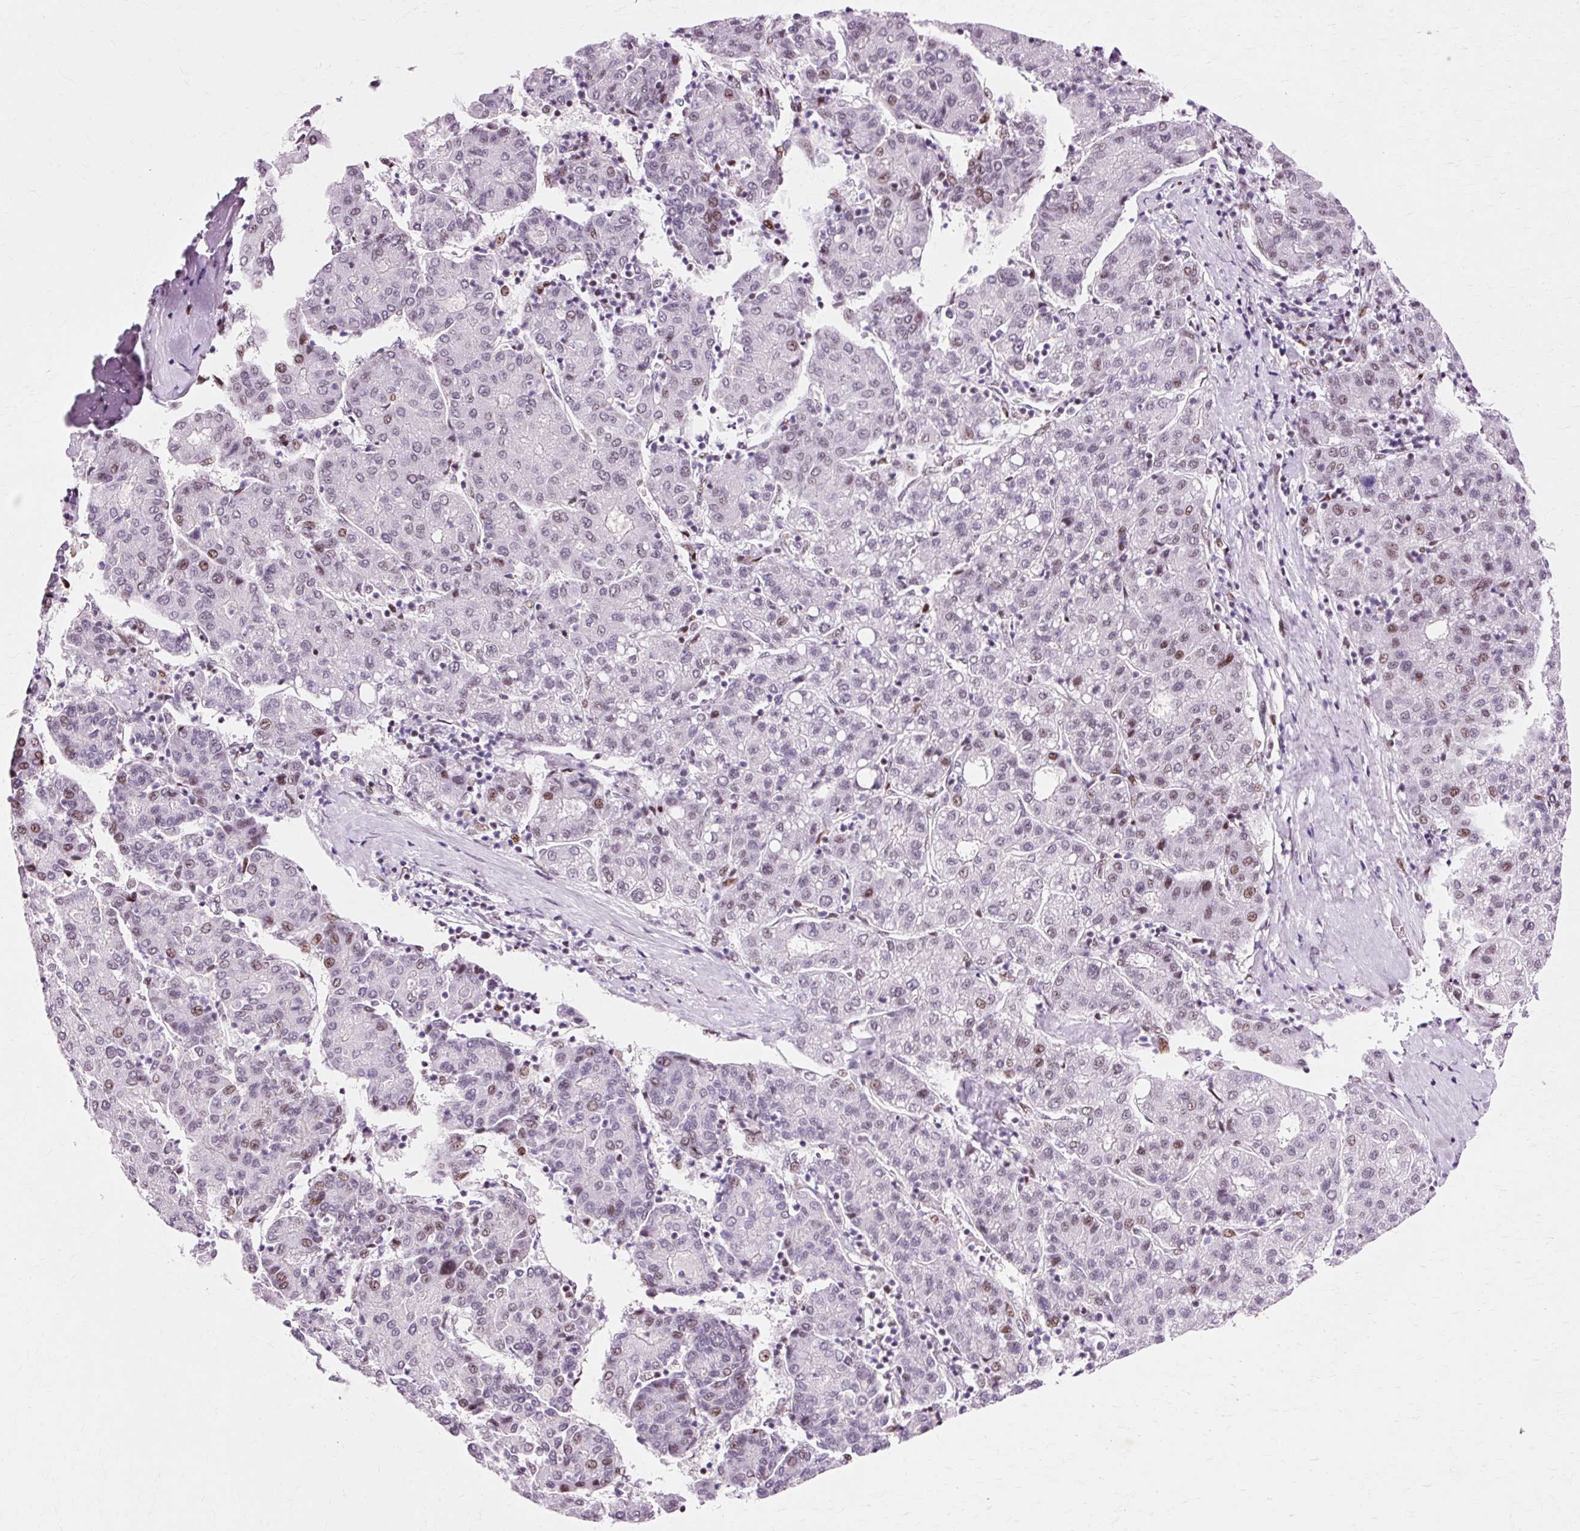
{"staining": {"intensity": "weak", "quantity": "25%-75%", "location": "nuclear"}, "tissue": "liver cancer", "cell_type": "Tumor cells", "image_type": "cancer", "snomed": [{"axis": "morphology", "description": "Carcinoma, Hepatocellular, NOS"}, {"axis": "topography", "description": "Liver"}], "caption": "An IHC micrograph of neoplastic tissue is shown. Protein staining in brown labels weak nuclear positivity in liver cancer (hepatocellular carcinoma) within tumor cells.", "gene": "MACROD2", "patient": {"sex": "male", "age": 65}}